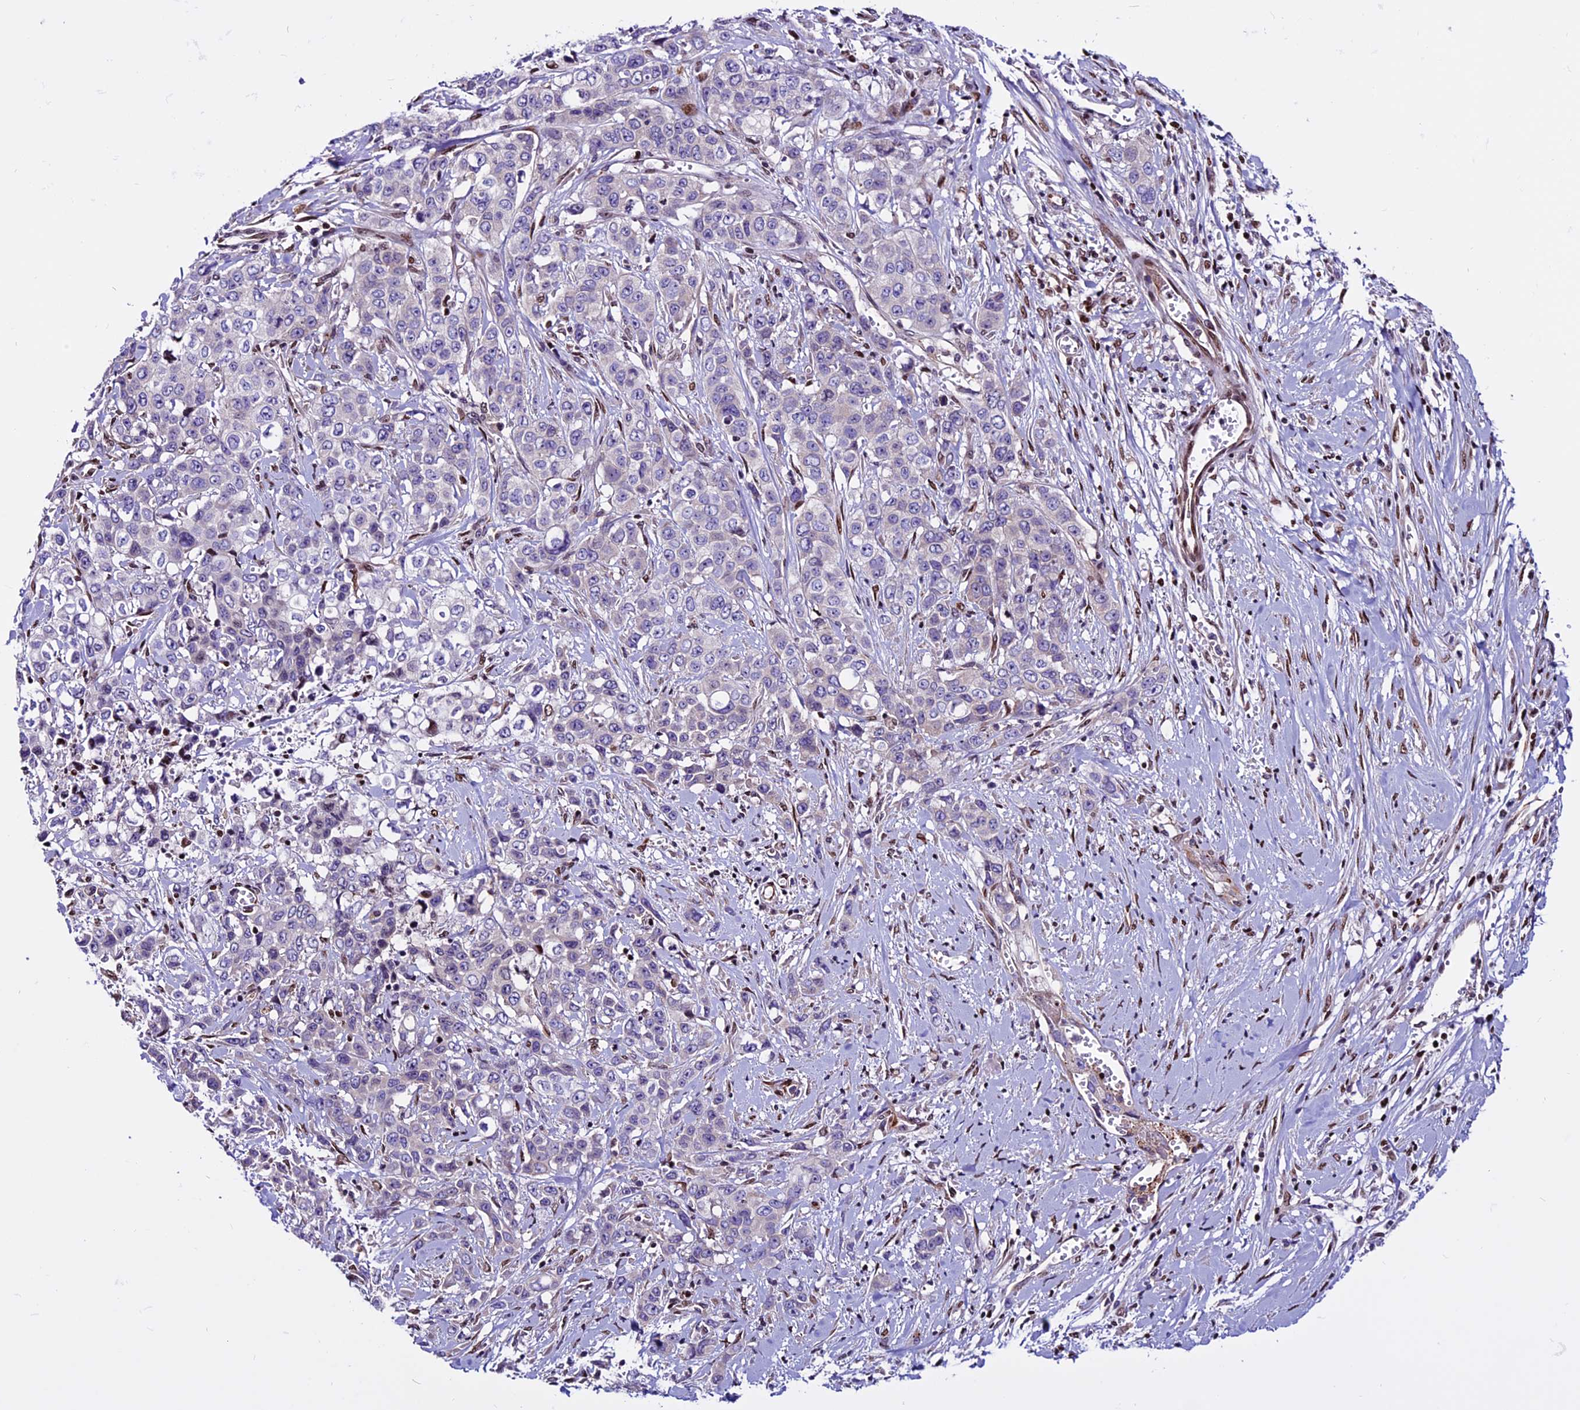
{"staining": {"intensity": "negative", "quantity": "none", "location": "none"}, "tissue": "stomach cancer", "cell_type": "Tumor cells", "image_type": "cancer", "snomed": [{"axis": "morphology", "description": "Adenocarcinoma, NOS"}, {"axis": "topography", "description": "Stomach, upper"}], "caption": "An image of human stomach cancer (adenocarcinoma) is negative for staining in tumor cells.", "gene": "RINL", "patient": {"sex": "male", "age": 62}}